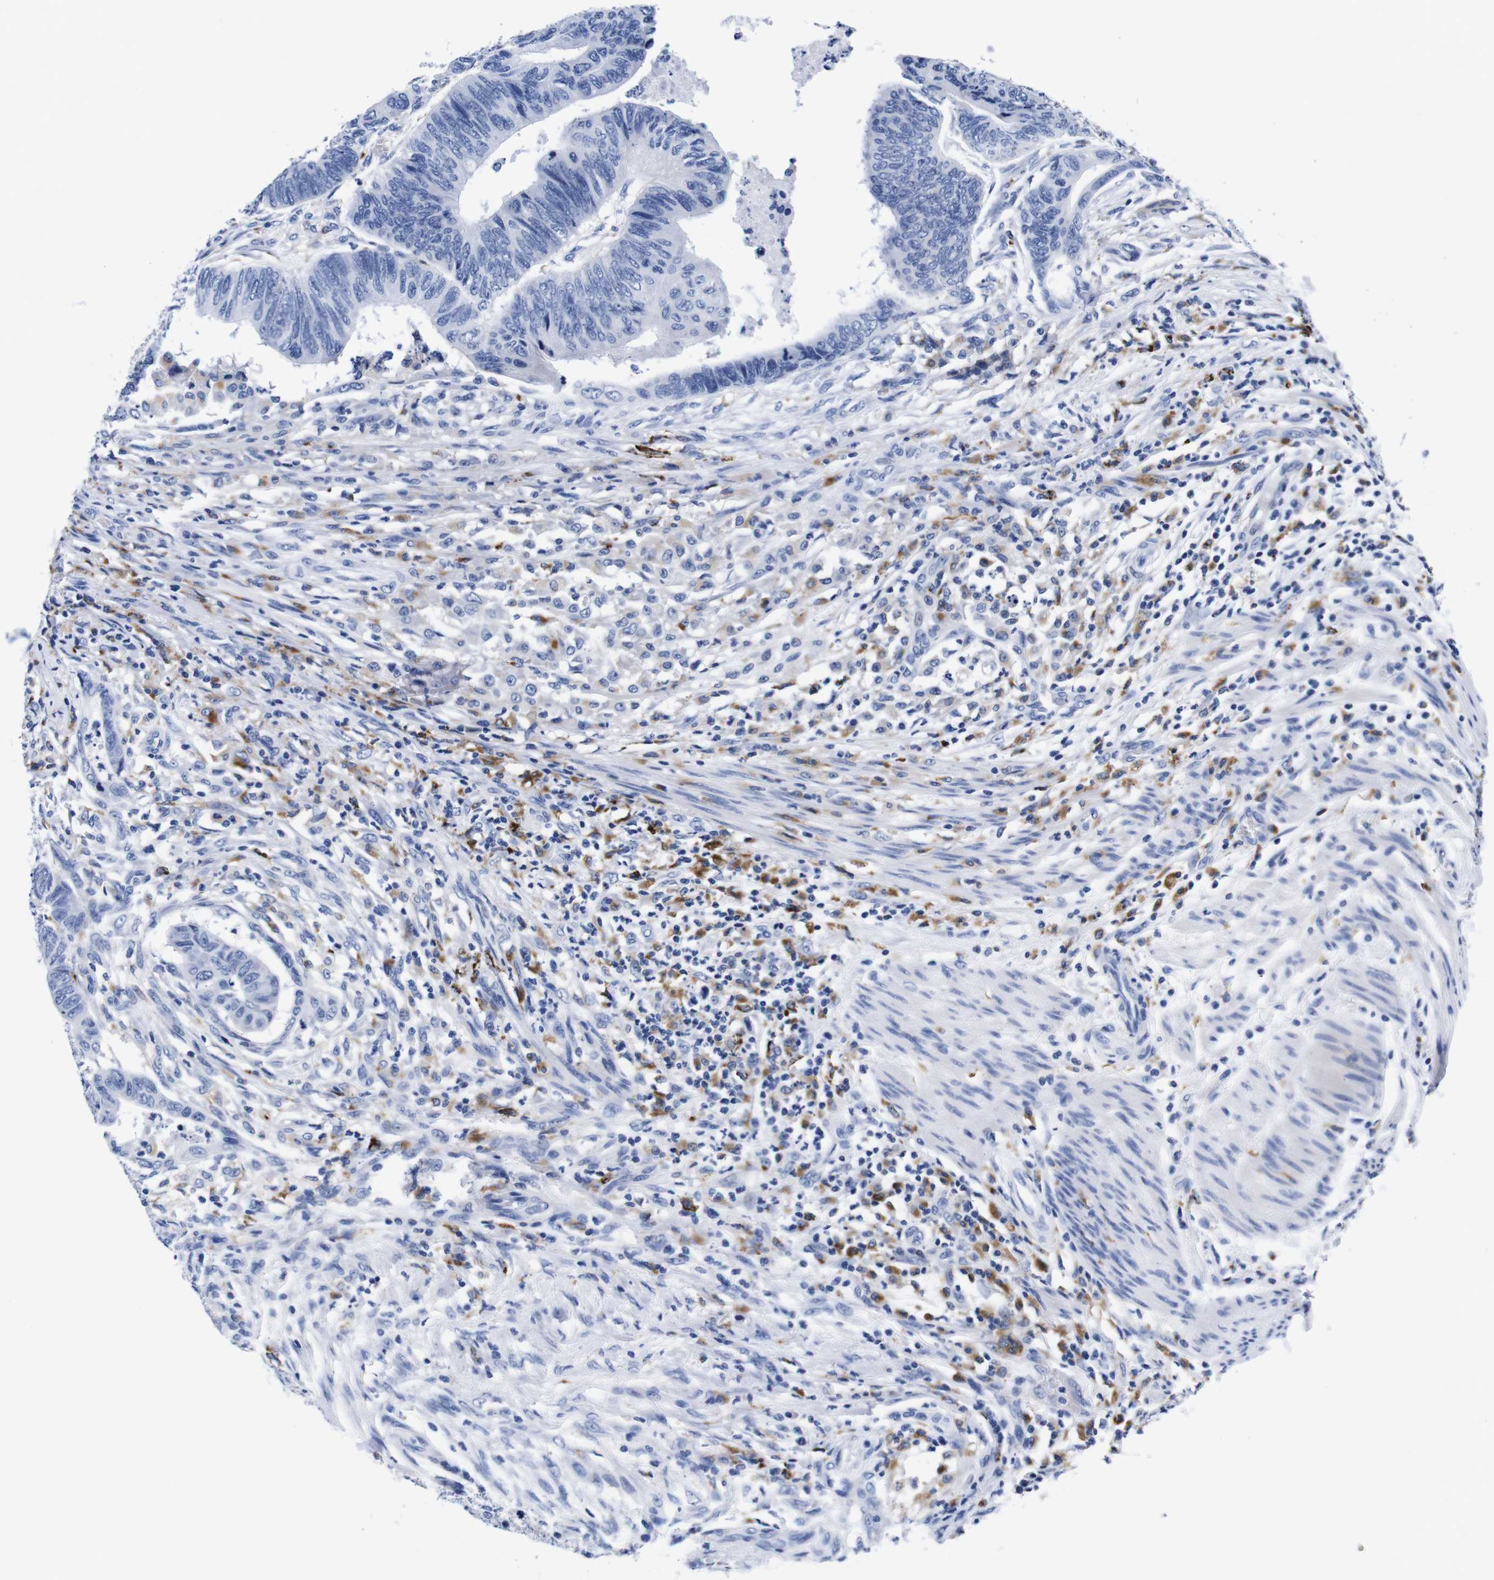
{"staining": {"intensity": "negative", "quantity": "none", "location": "none"}, "tissue": "colorectal cancer", "cell_type": "Tumor cells", "image_type": "cancer", "snomed": [{"axis": "morphology", "description": "Normal tissue, NOS"}, {"axis": "morphology", "description": "Adenocarcinoma, NOS"}, {"axis": "topography", "description": "Rectum"}, {"axis": "topography", "description": "Peripheral nerve tissue"}], "caption": "The micrograph demonstrates no staining of tumor cells in adenocarcinoma (colorectal).", "gene": "HLA-DMB", "patient": {"sex": "male", "age": 92}}